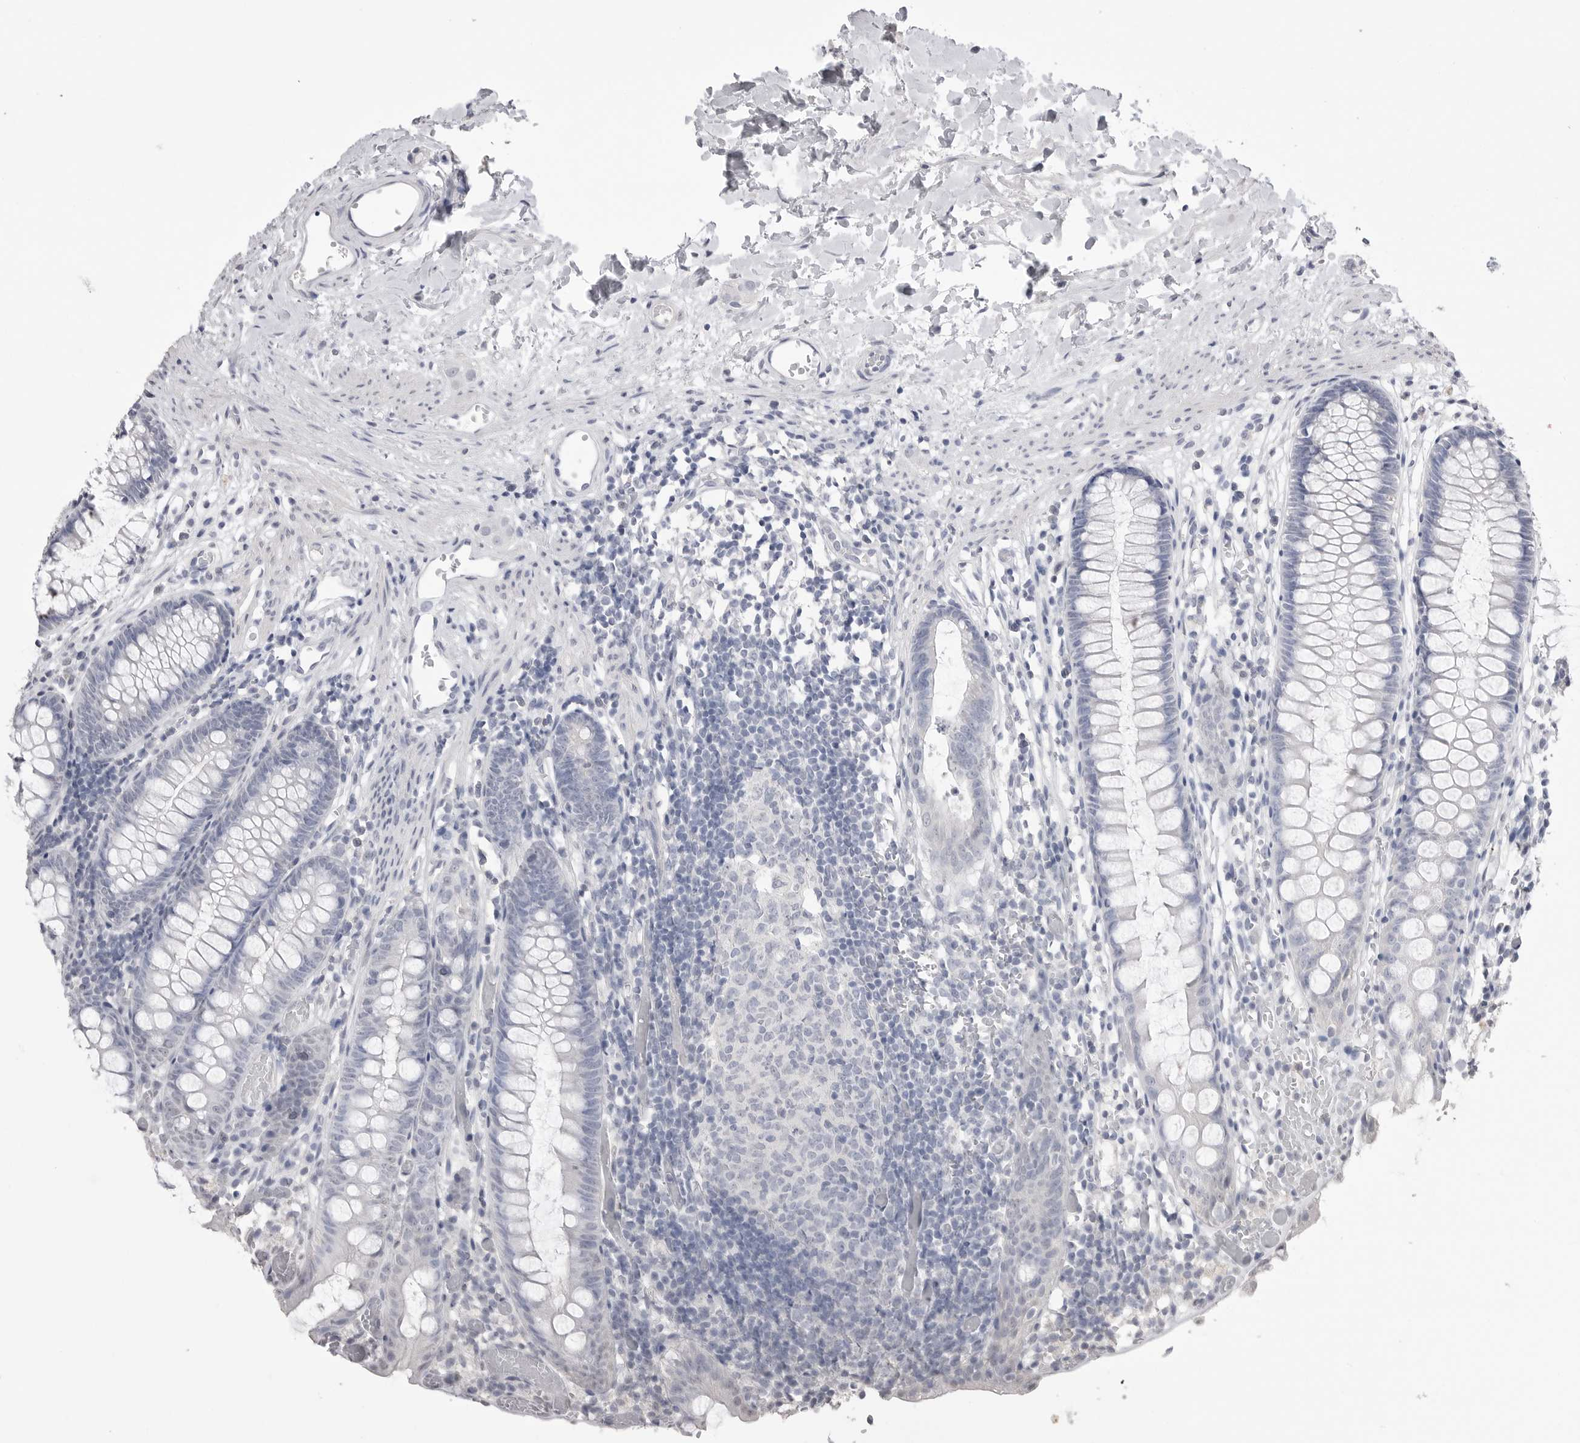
{"staining": {"intensity": "negative", "quantity": "none", "location": "none"}, "tissue": "colon", "cell_type": "Endothelial cells", "image_type": "normal", "snomed": [{"axis": "morphology", "description": "Normal tissue, NOS"}, {"axis": "topography", "description": "Colon"}], "caption": "This is an IHC photomicrograph of unremarkable human colon. There is no expression in endothelial cells.", "gene": "ICAM5", "patient": {"sex": "male", "age": 14}}